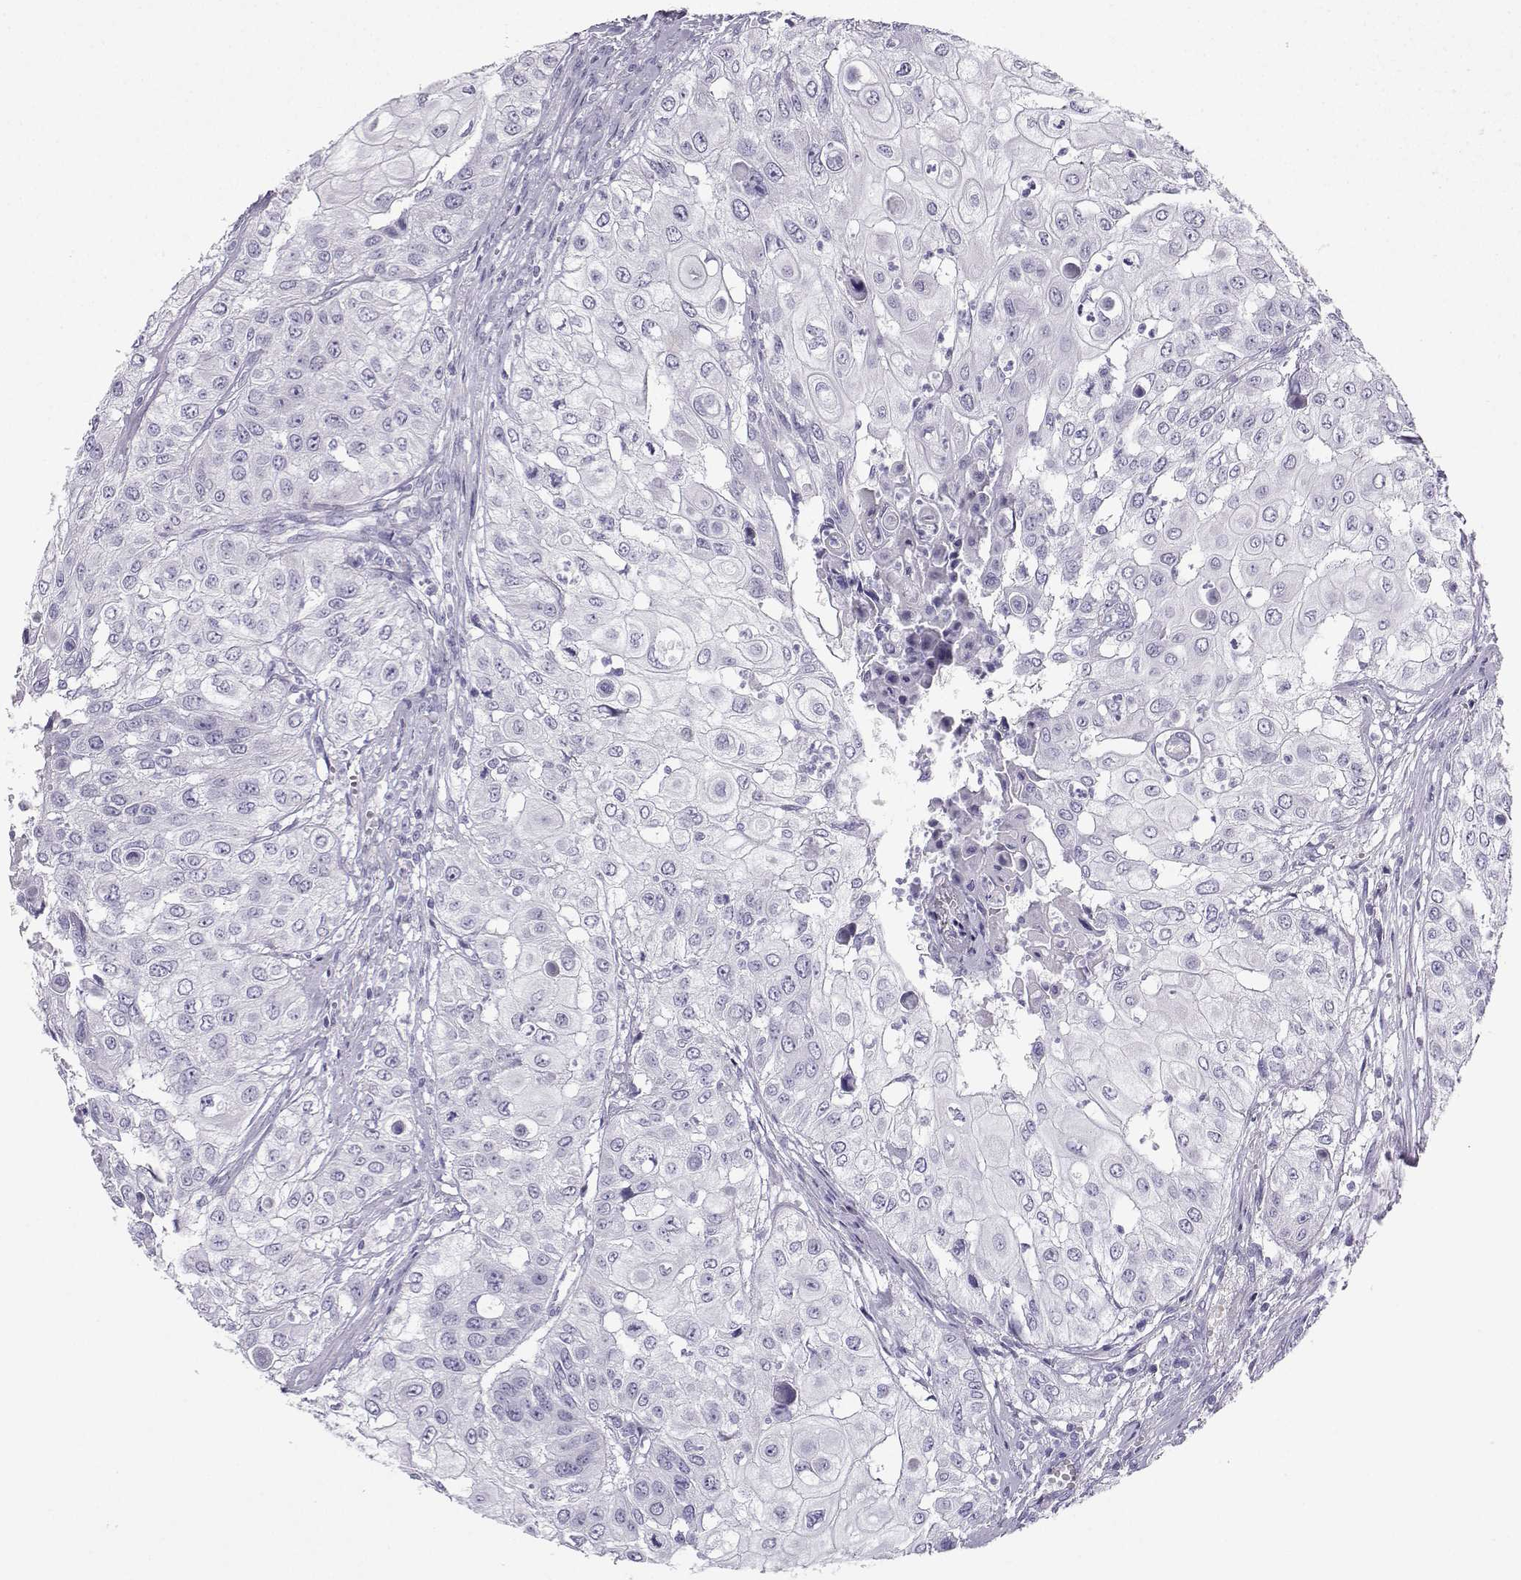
{"staining": {"intensity": "negative", "quantity": "none", "location": "none"}, "tissue": "urothelial cancer", "cell_type": "Tumor cells", "image_type": "cancer", "snomed": [{"axis": "morphology", "description": "Urothelial carcinoma, High grade"}, {"axis": "topography", "description": "Urinary bladder"}], "caption": "Immunohistochemical staining of urothelial cancer reveals no significant staining in tumor cells.", "gene": "NEFL", "patient": {"sex": "female", "age": 79}}